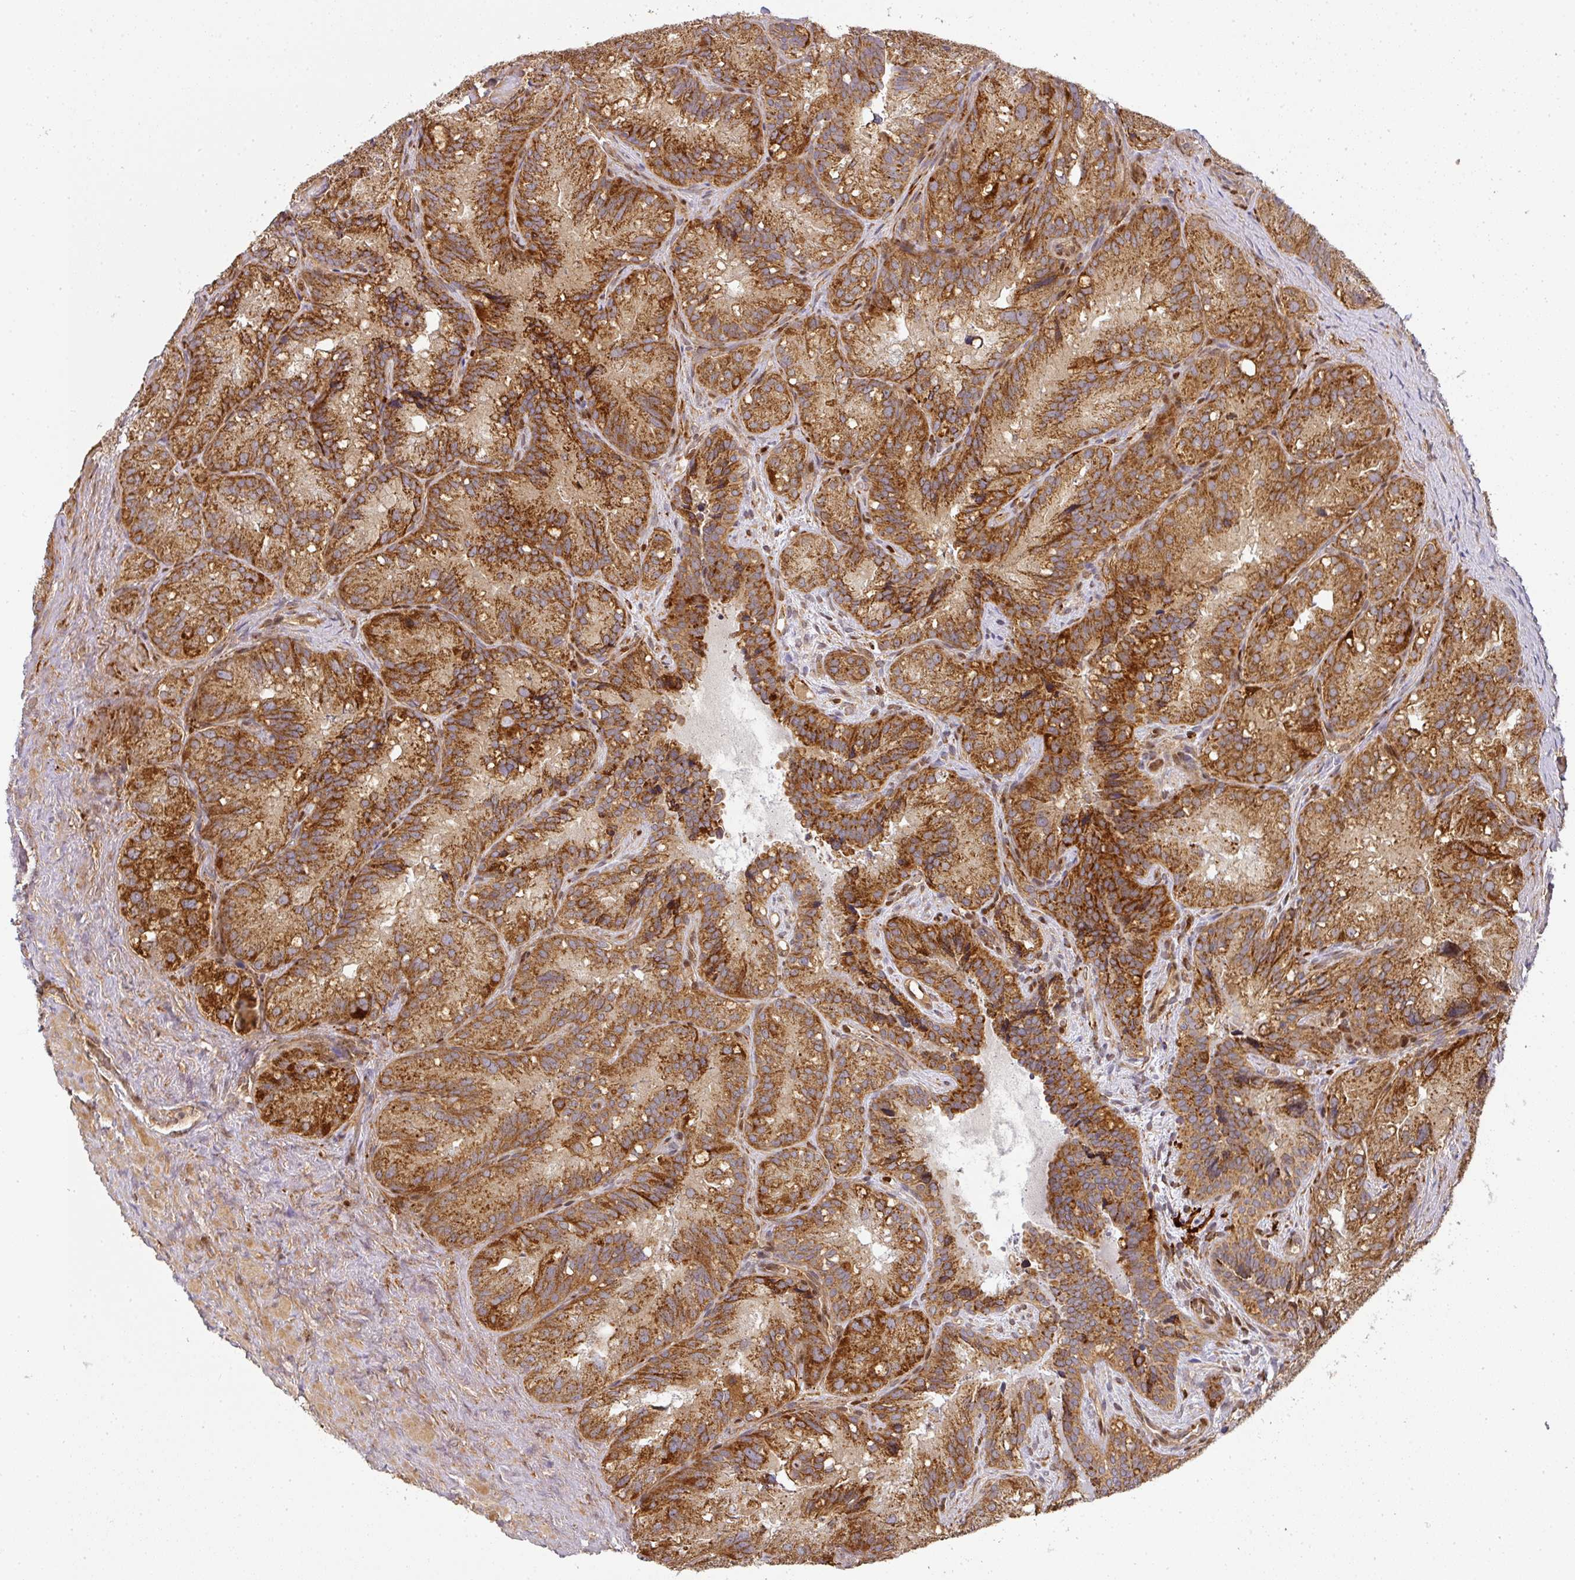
{"staining": {"intensity": "strong", "quantity": ">75%", "location": "cytoplasmic/membranous"}, "tissue": "seminal vesicle", "cell_type": "Glandular cells", "image_type": "normal", "snomed": [{"axis": "morphology", "description": "Normal tissue, NOS"}, {"axis": "topography", "description": "Seminal veicle"}], "caption": "Protein staining of unremarkable seminal vesicle displays strong cytoplasmic/membranous positivity in approximately >75% of glandular cells. (DAB IHC, brown staining for protein, blue staining for nuclei).", "gene": "MALSU1", "patient": {"sex": "male", "age": 69}}